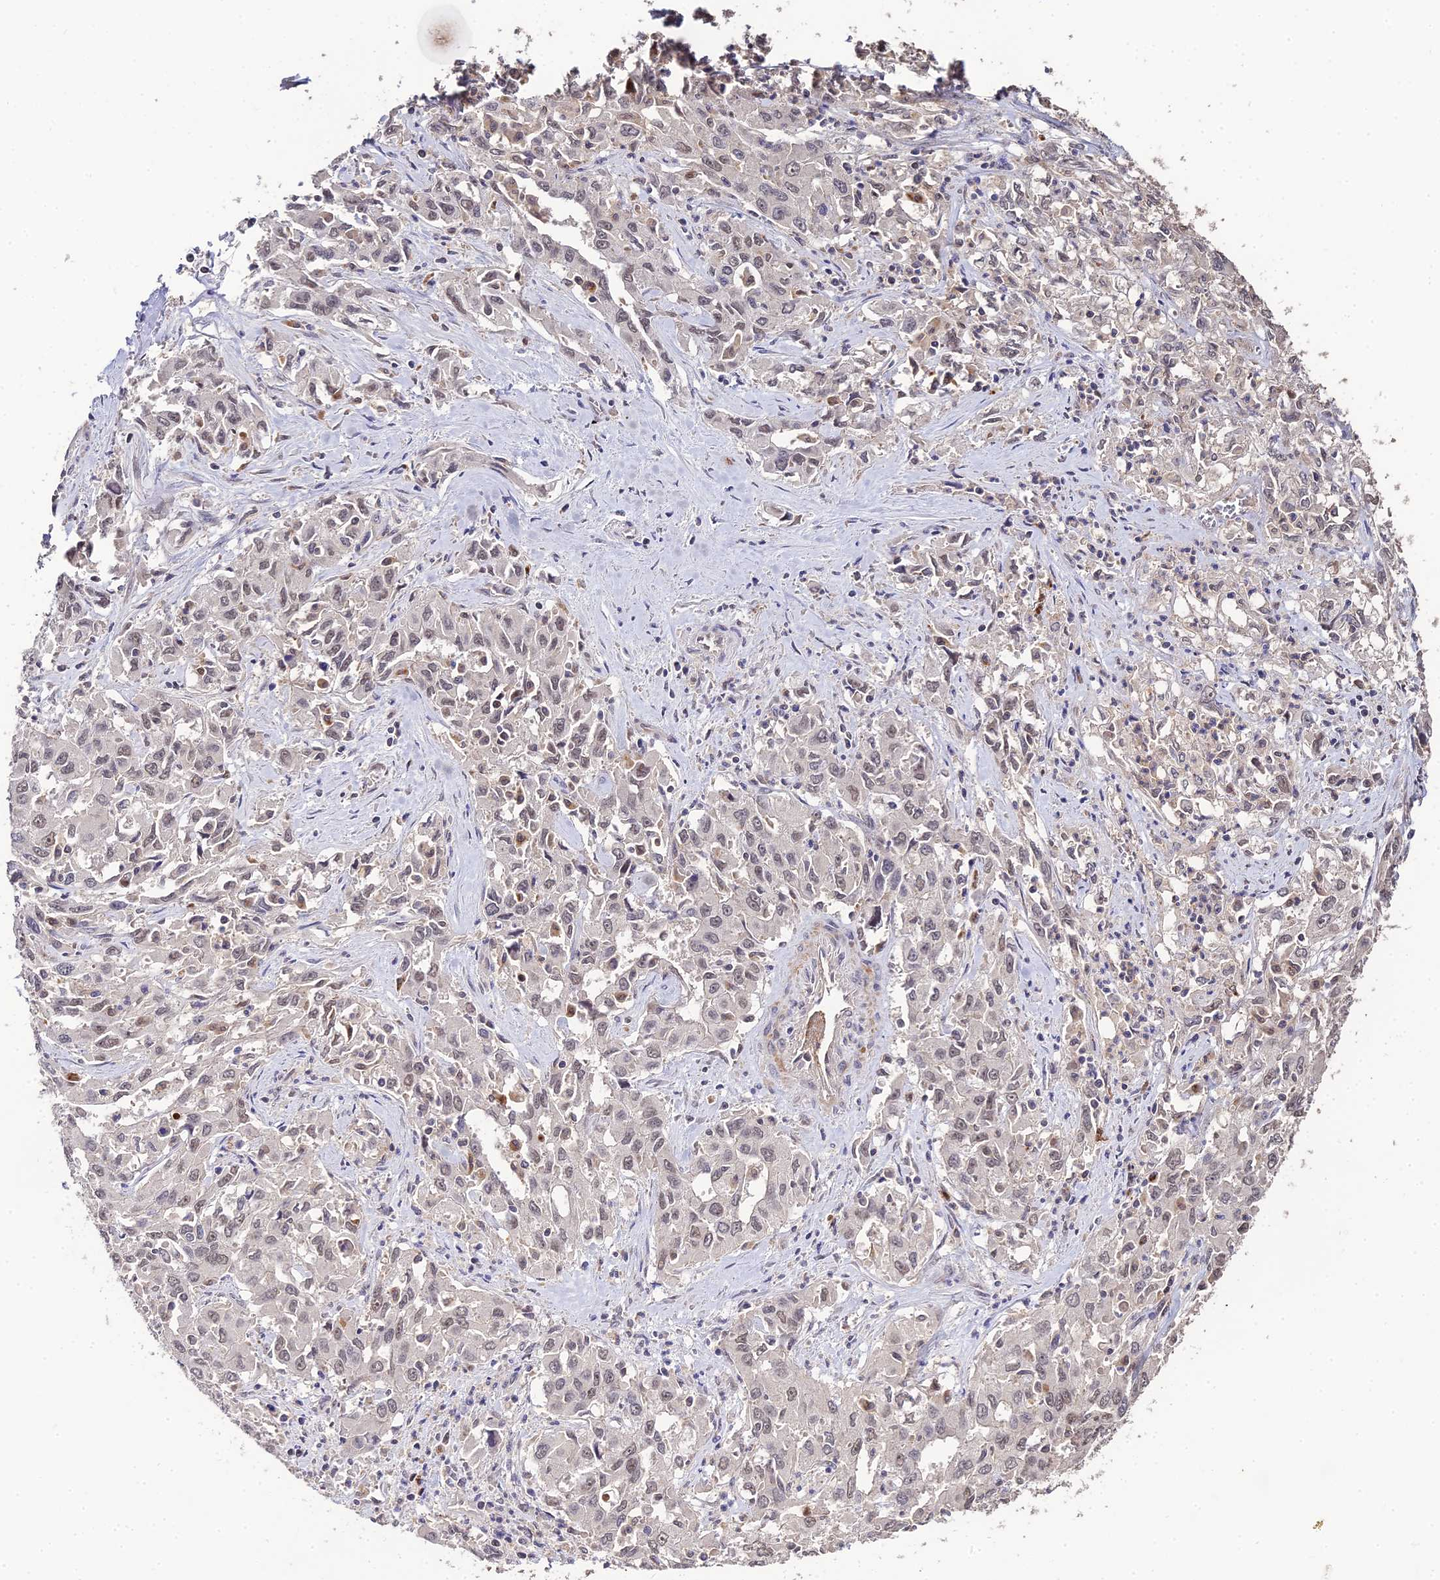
{"staining": {"intensity": "weak", "quantity": ">75%", "location": "nuclear"}, "tissue": "liver cancer", "cell_type": "Tumor cells", "image_type": "cancer", "snomed": [{"axis": "morphology", "description": "Carcinoma, Hepatocellular, NOS"}, {"axis": "topography", "description": "Liver"}], "caption": "Liver hepatocellular carcinoma tissue exhibits weak nuclear positivity in approximately >75% of tumor cells, visualized by immunohistochemistry.", "gene": "LSM5", "patient": {"sex": "male", "age": 63}}